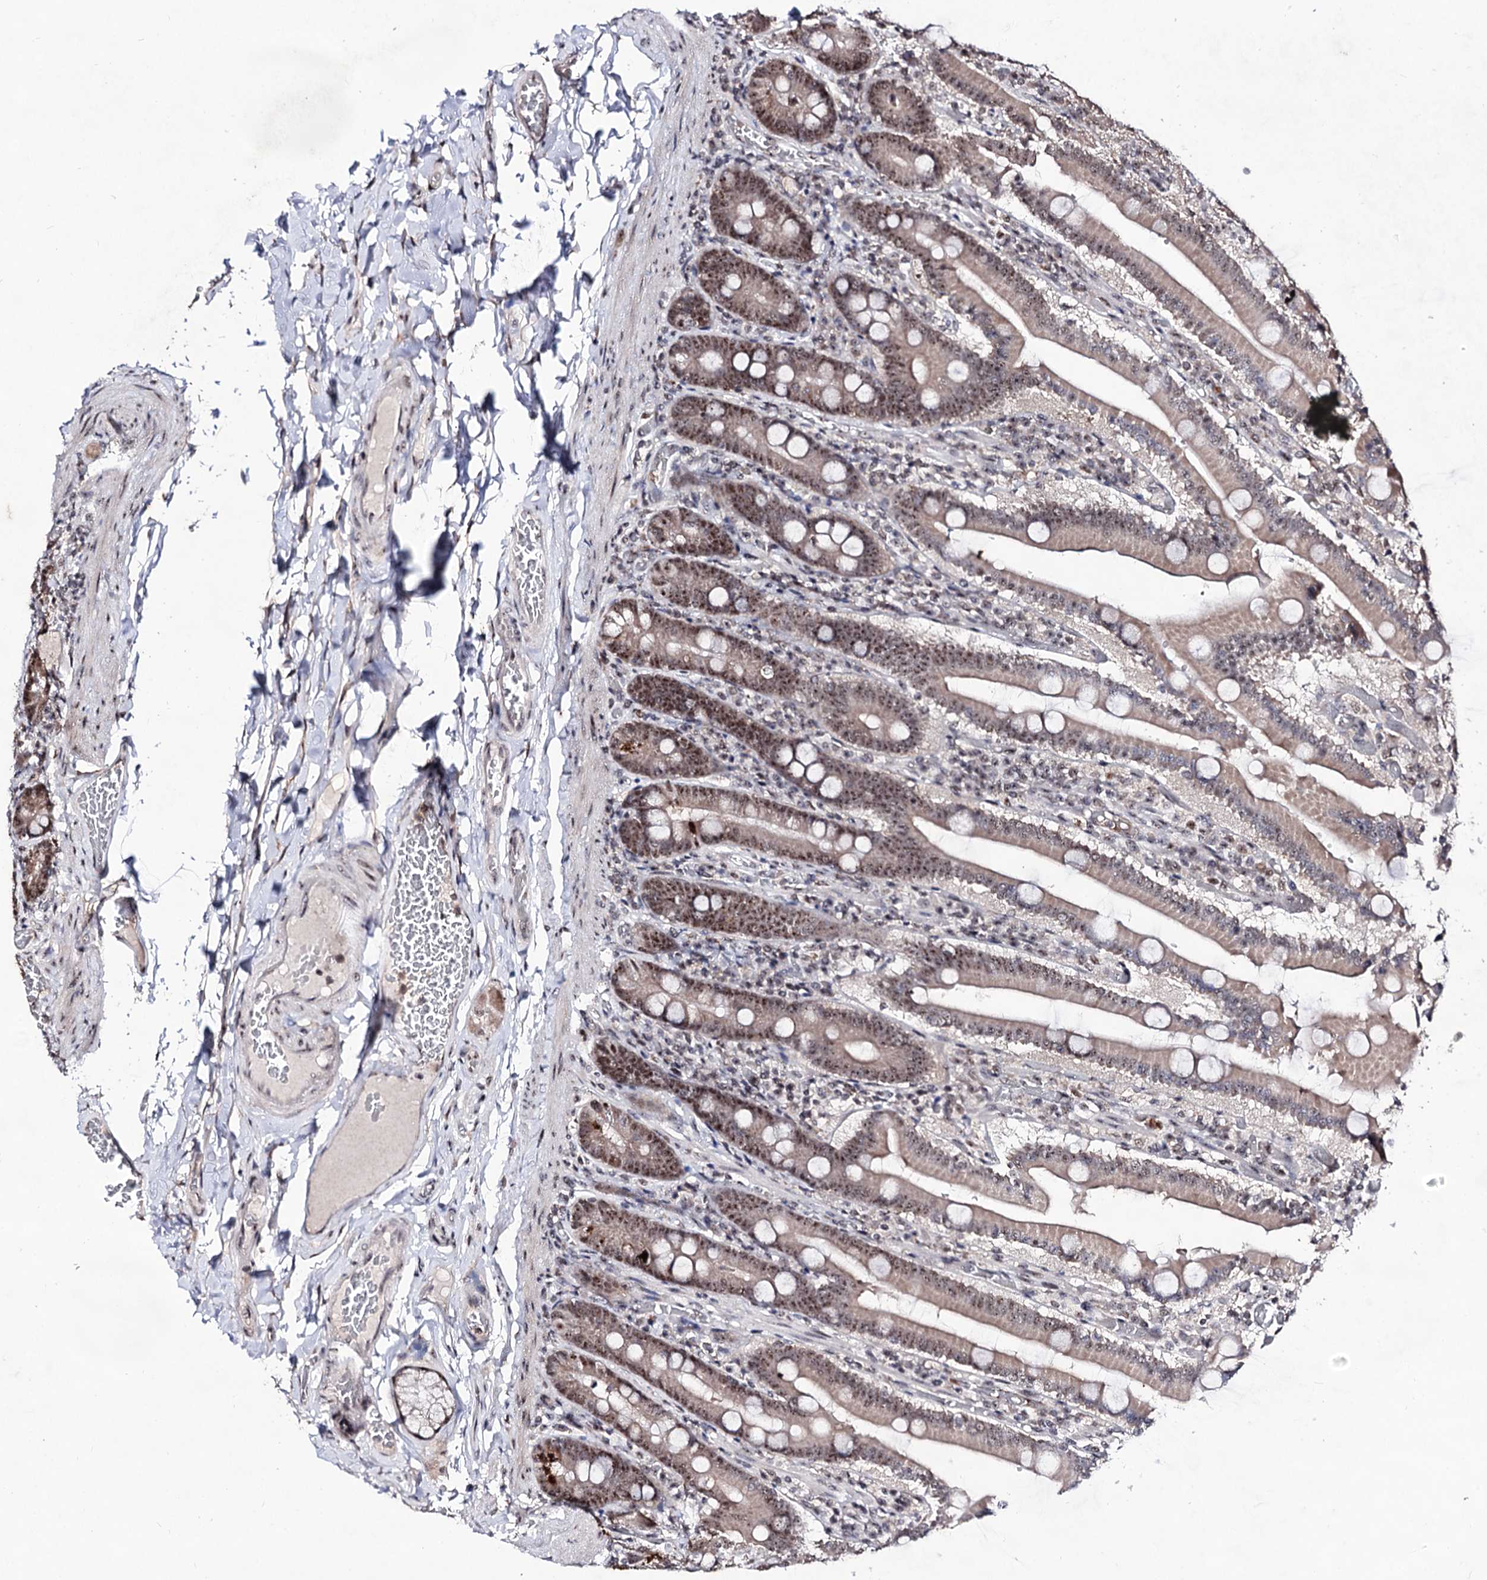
{"staining": {"intensity": "moderate", "quantity": ">75%", "location": "nuclear"}, "tissue": "duodenum", "cell_type": "Glandular cells", "image_type": "normal", "snomed": [{"axis": "morphology", "description": "Normal tissue, NOS"}, {"axis": "topography", "description": "Duodenum"}], "caption": "Immunohistochemistry of benign human duodenum shows medium levels of moderate nuclear staining in about >75% of glandular cells.", "gene": "EXOSC10", "patient": {"sex": "female", "age": 62}}